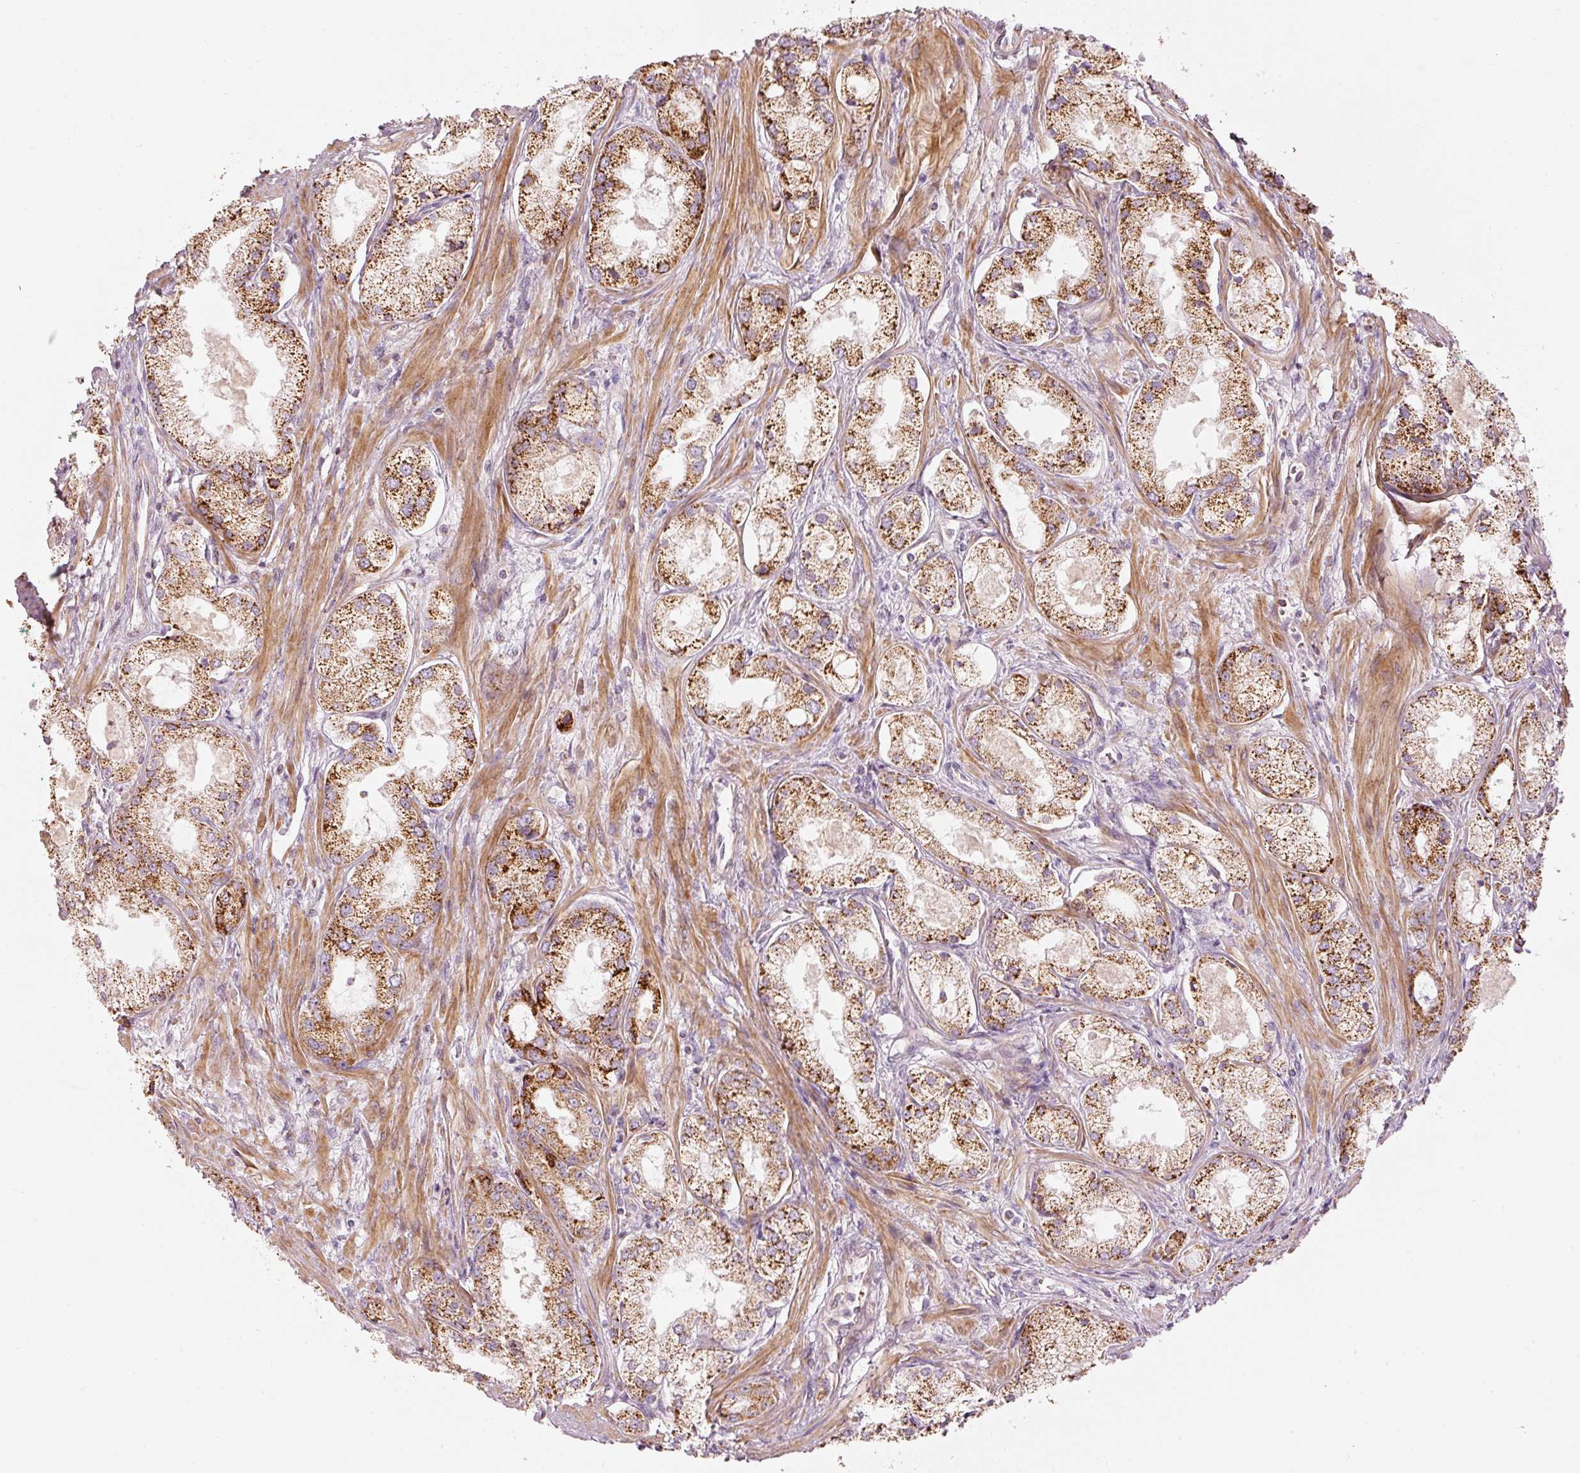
{"staining": {"intensity": "strong", "quantity": ">75%", "location": "cytoplasmic/membranous"}, "tissue": "prostate cancer", "cell_type": "Tumor cells", "image_type": "cancer", "snomed": [{"axis": "morphology", "description": "Adenocarcinoma, Low grade"}, {"axis": "topography", "description": "Prostate"}], "caption": "Protein expression analysis of prostate adenocarcinoma (low-grade) shows strong cytoplasmic/membranous positivity in approximately >75% of tumor cells. The staining is performed using DAB (3,3'-diaminobenzidine) brown chromogen to label protein expression. The nuclei are counter-stained blue using hematoxylin.", "gene": "C17orf98", "patient": {"sex": "male", "age": 68}}